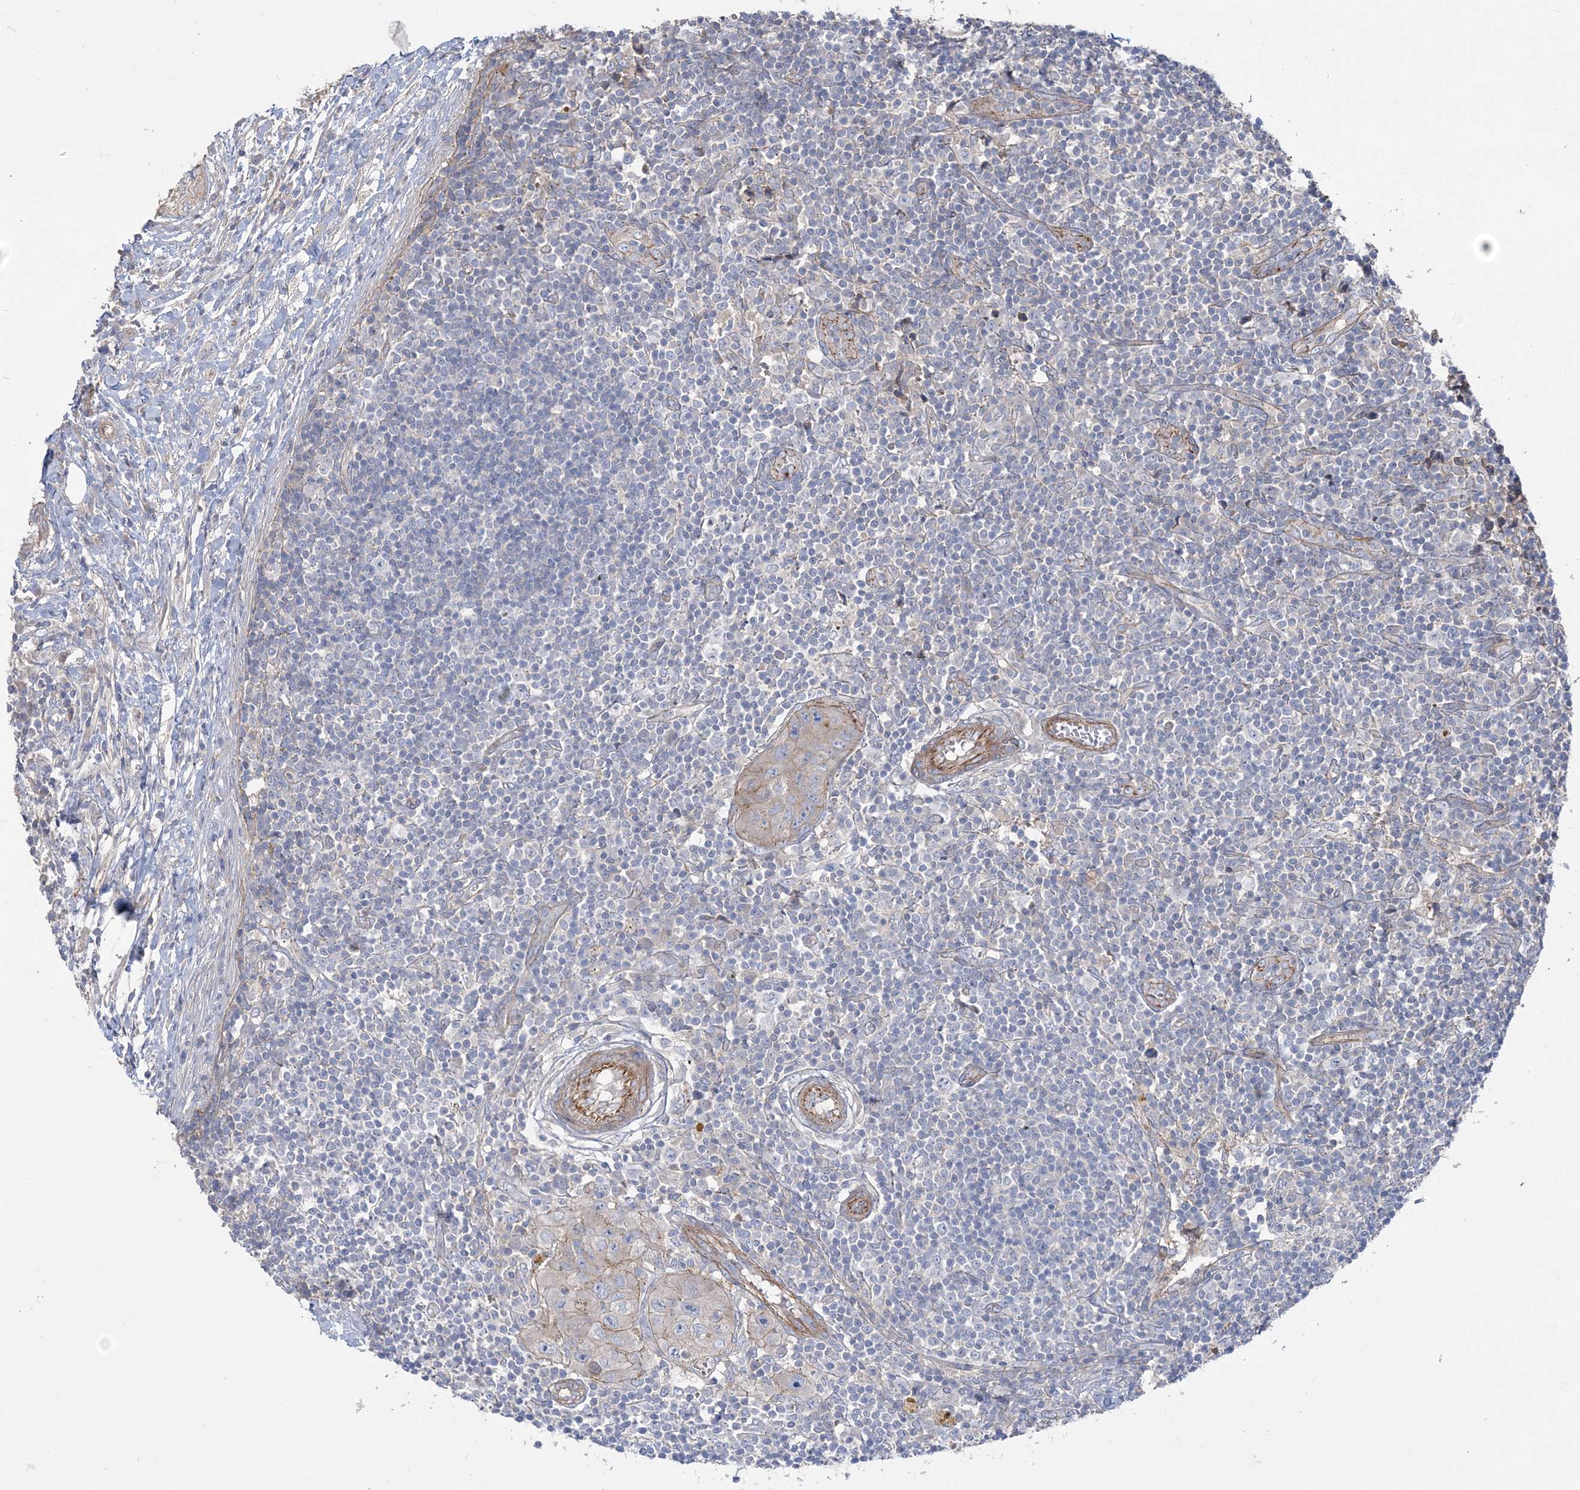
{"staining": {"intensity": "negative", "quantity": "none", "location": "none"}, "tissue": "lymph node", "cell_type": "Germinal center cells", "image_type": "normal", "snomed": [{"axis": "morphology", "description": "Normal tissue, NOS"}, {"axis": "morphology", "description": "Squamous cell carcinoma, metastatic, NOS"}, {"axis": "topography", "description": "Lymph node"}], "caption": "High power microscopy image of an immunohistochemistry photomicrograph of unremarkable lymph node, revealing no significant positivity in germinal center cells. (DAB (3,3'-diaminobenzidine) immunohistochemistry (IHC) visualized using brightfield microscopy, high magnification).", "gene": "PIGC", "patient": {"sex": "male", "age": 73}}